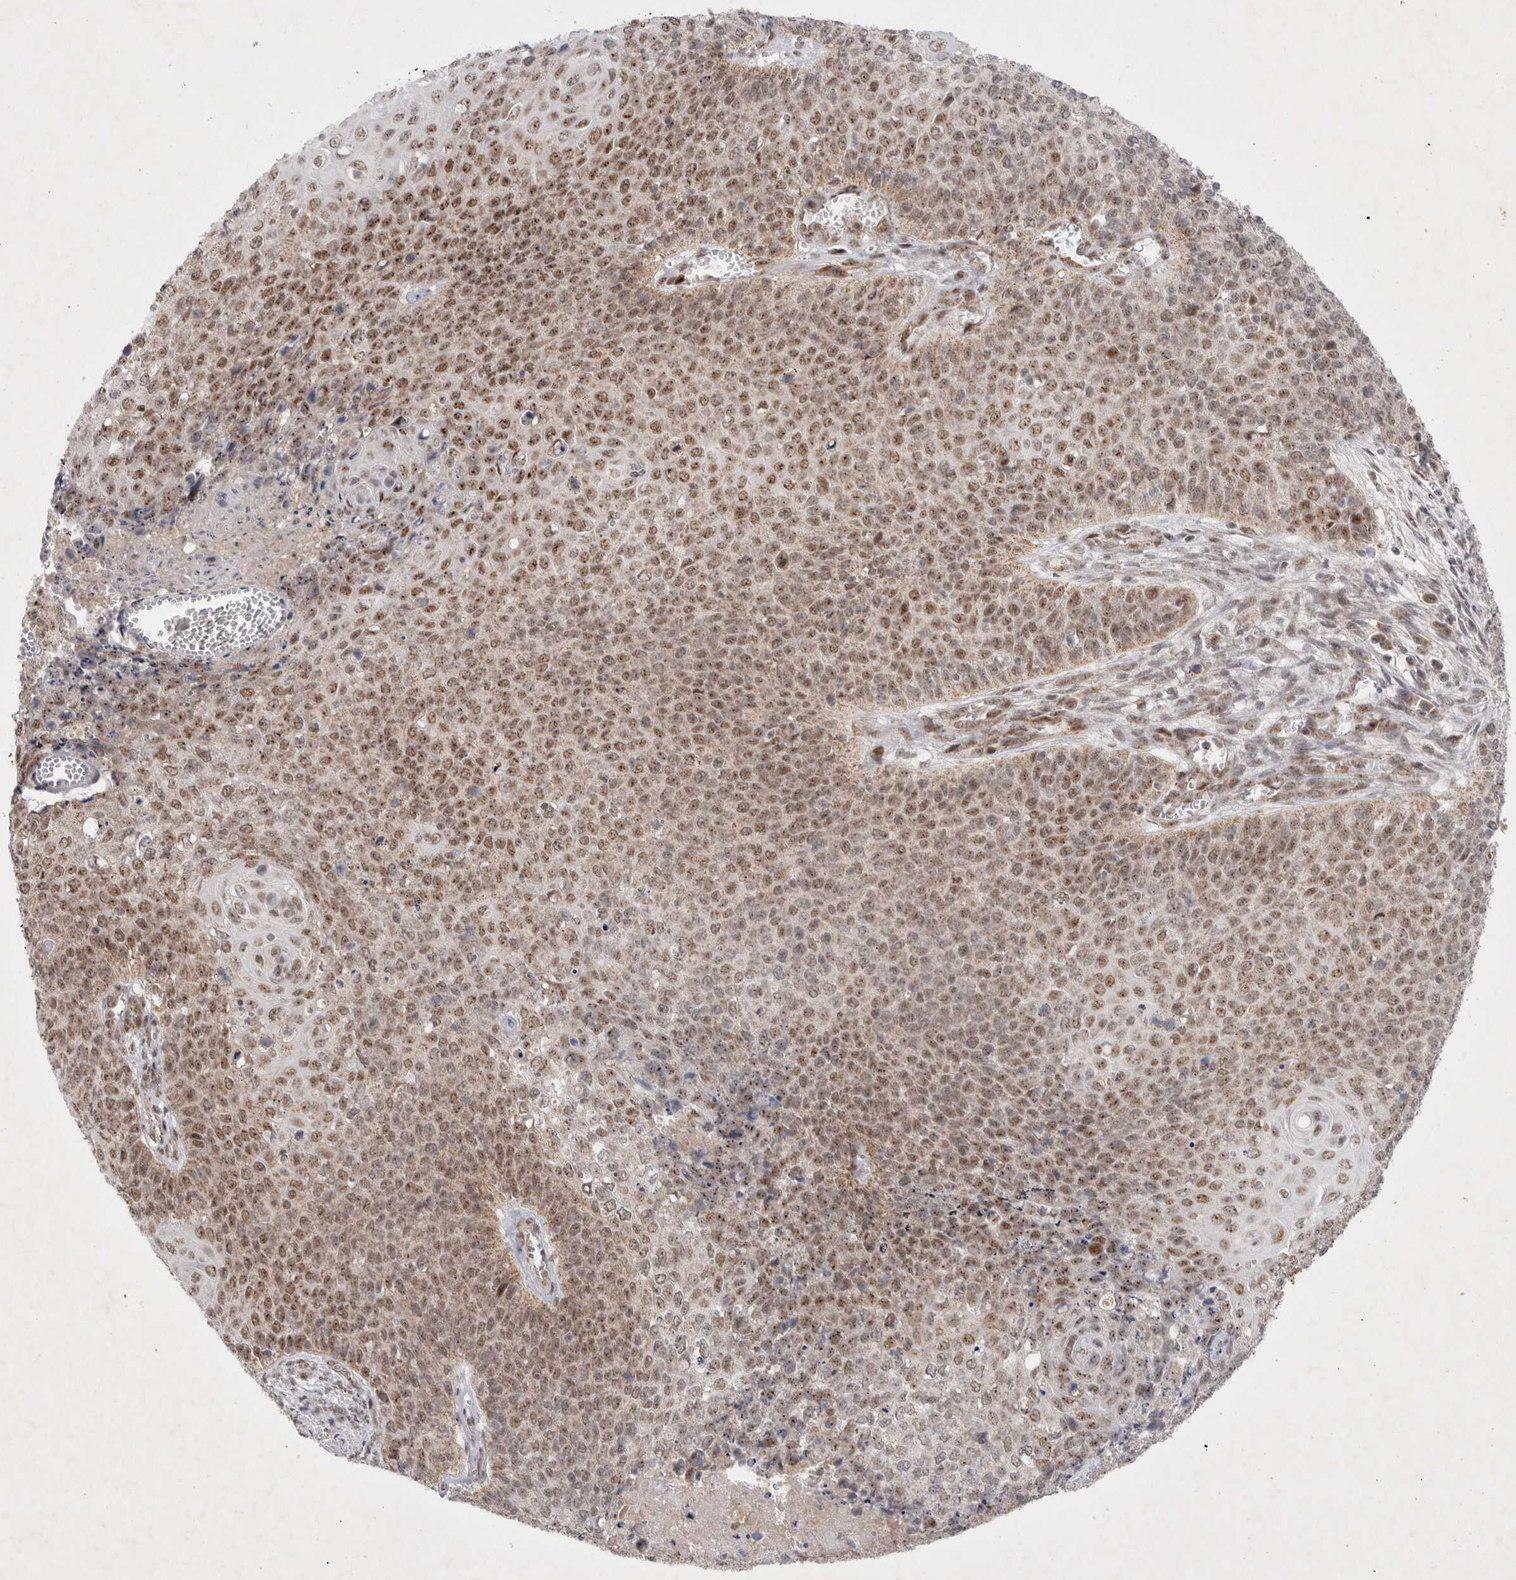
{"staining": {"intensity": "moderate", "quantity": ">75%", "location": "nuclear"}, "tissue": "cervical cancer", "cell_type": "Tumor cells", "image_type": "cancer", "snomed": [{"axis": "morphology", "description": "Squamous cell carcinoma, NOS"}, {"axis": "topography", "description": "Cervix"}], "caption": "DAB immunohistochemical staining of human cervical squamous cell carcinoma displays moderate nuclear protein staining in approximately >75% of tumor cells.", "gene": "MRPL37", "patient": {"sex": "female", "age": 39}}